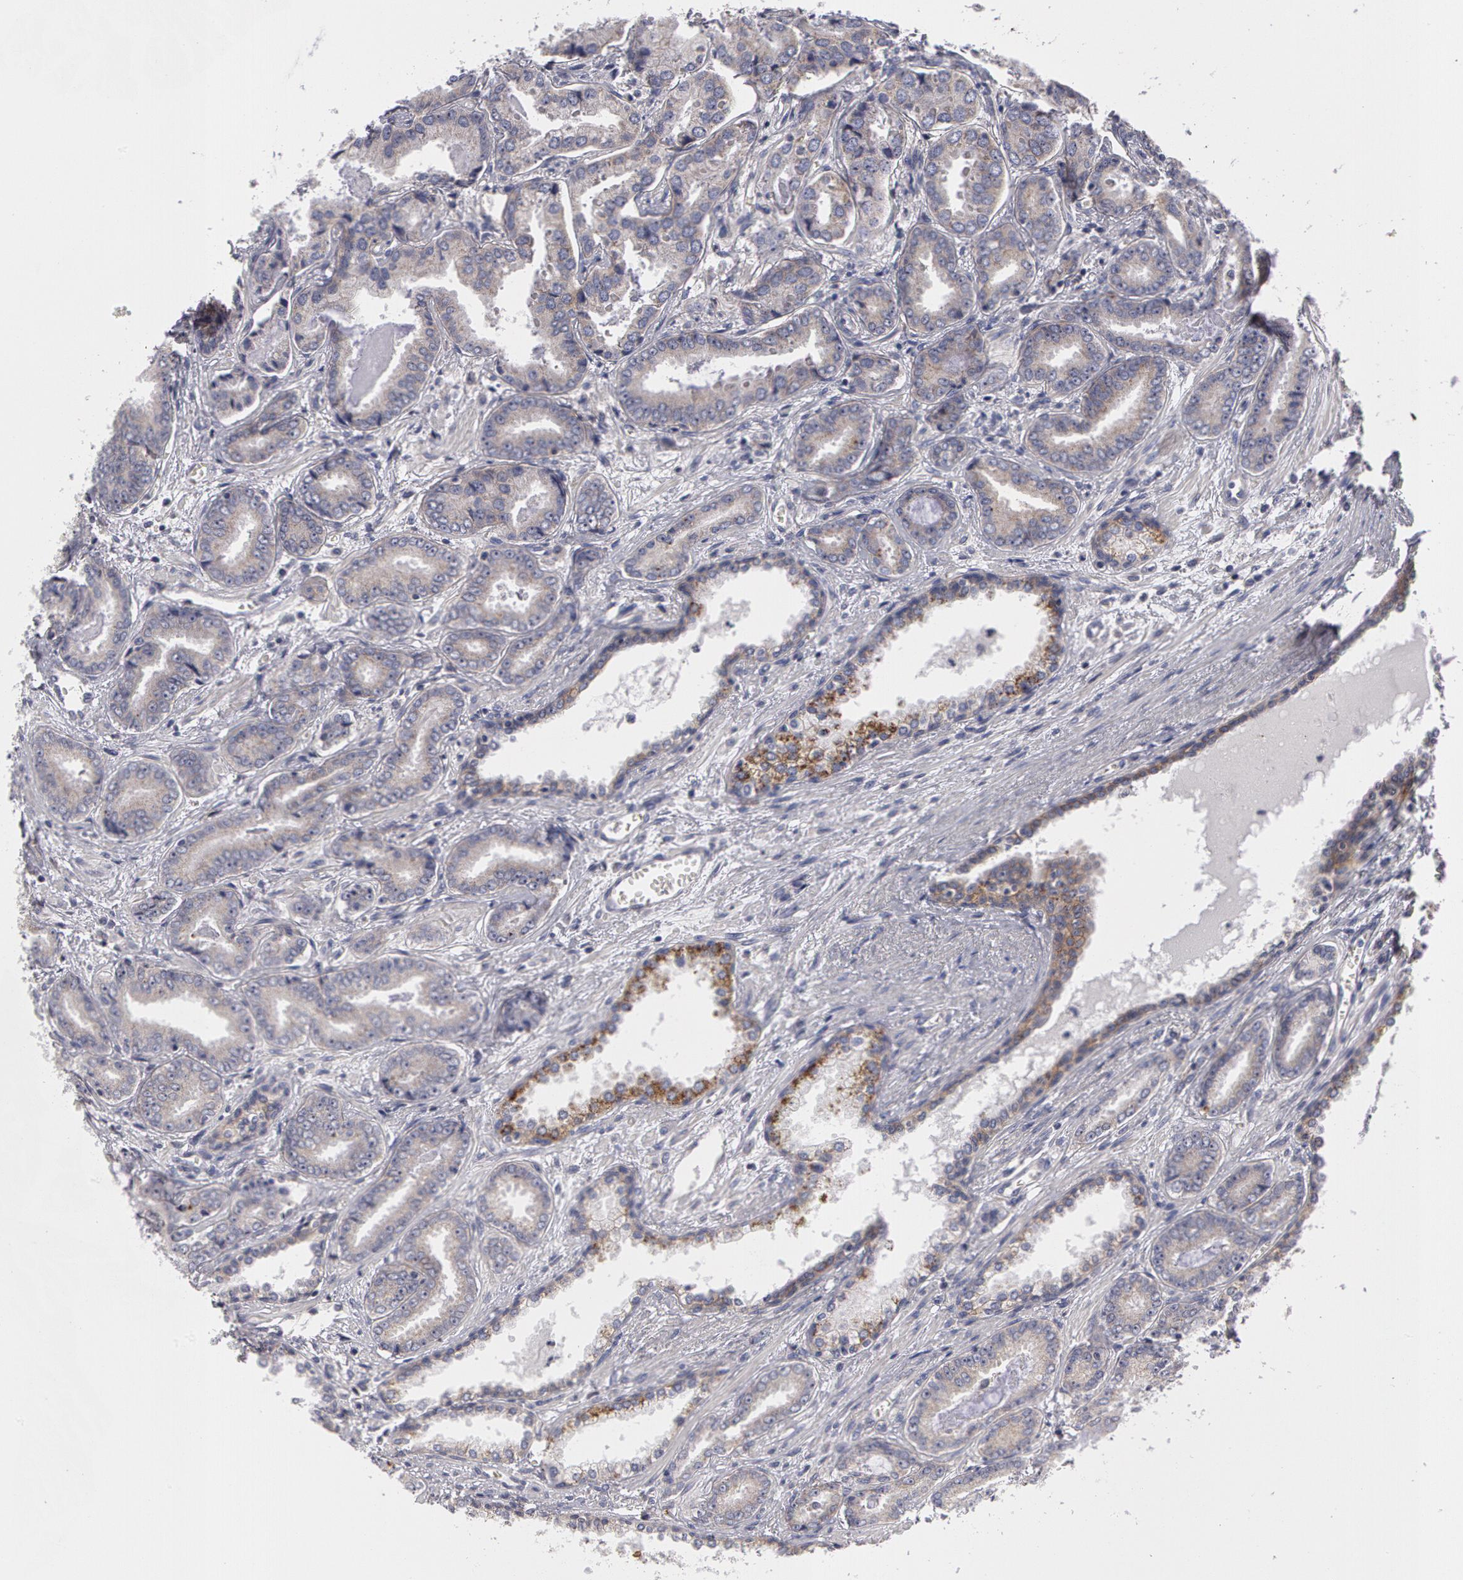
{"staining": {"intensity": "negative", "quantity": "none", "location": "none"}, "tissue": "prostate cancer", "cell_type": "Tumor cells", "image_type": "cancer", "snomed": [{"axis": "morphology", "description": "Adenocarcinoma, Low grade"}, {"axis": "topography", "description": "Prostate"}], "caption": "There is no significant positivity in tumor cells of prostate cancer.", "gene": "ERBB2", "patient": {"sex": "male", "age": 65}}